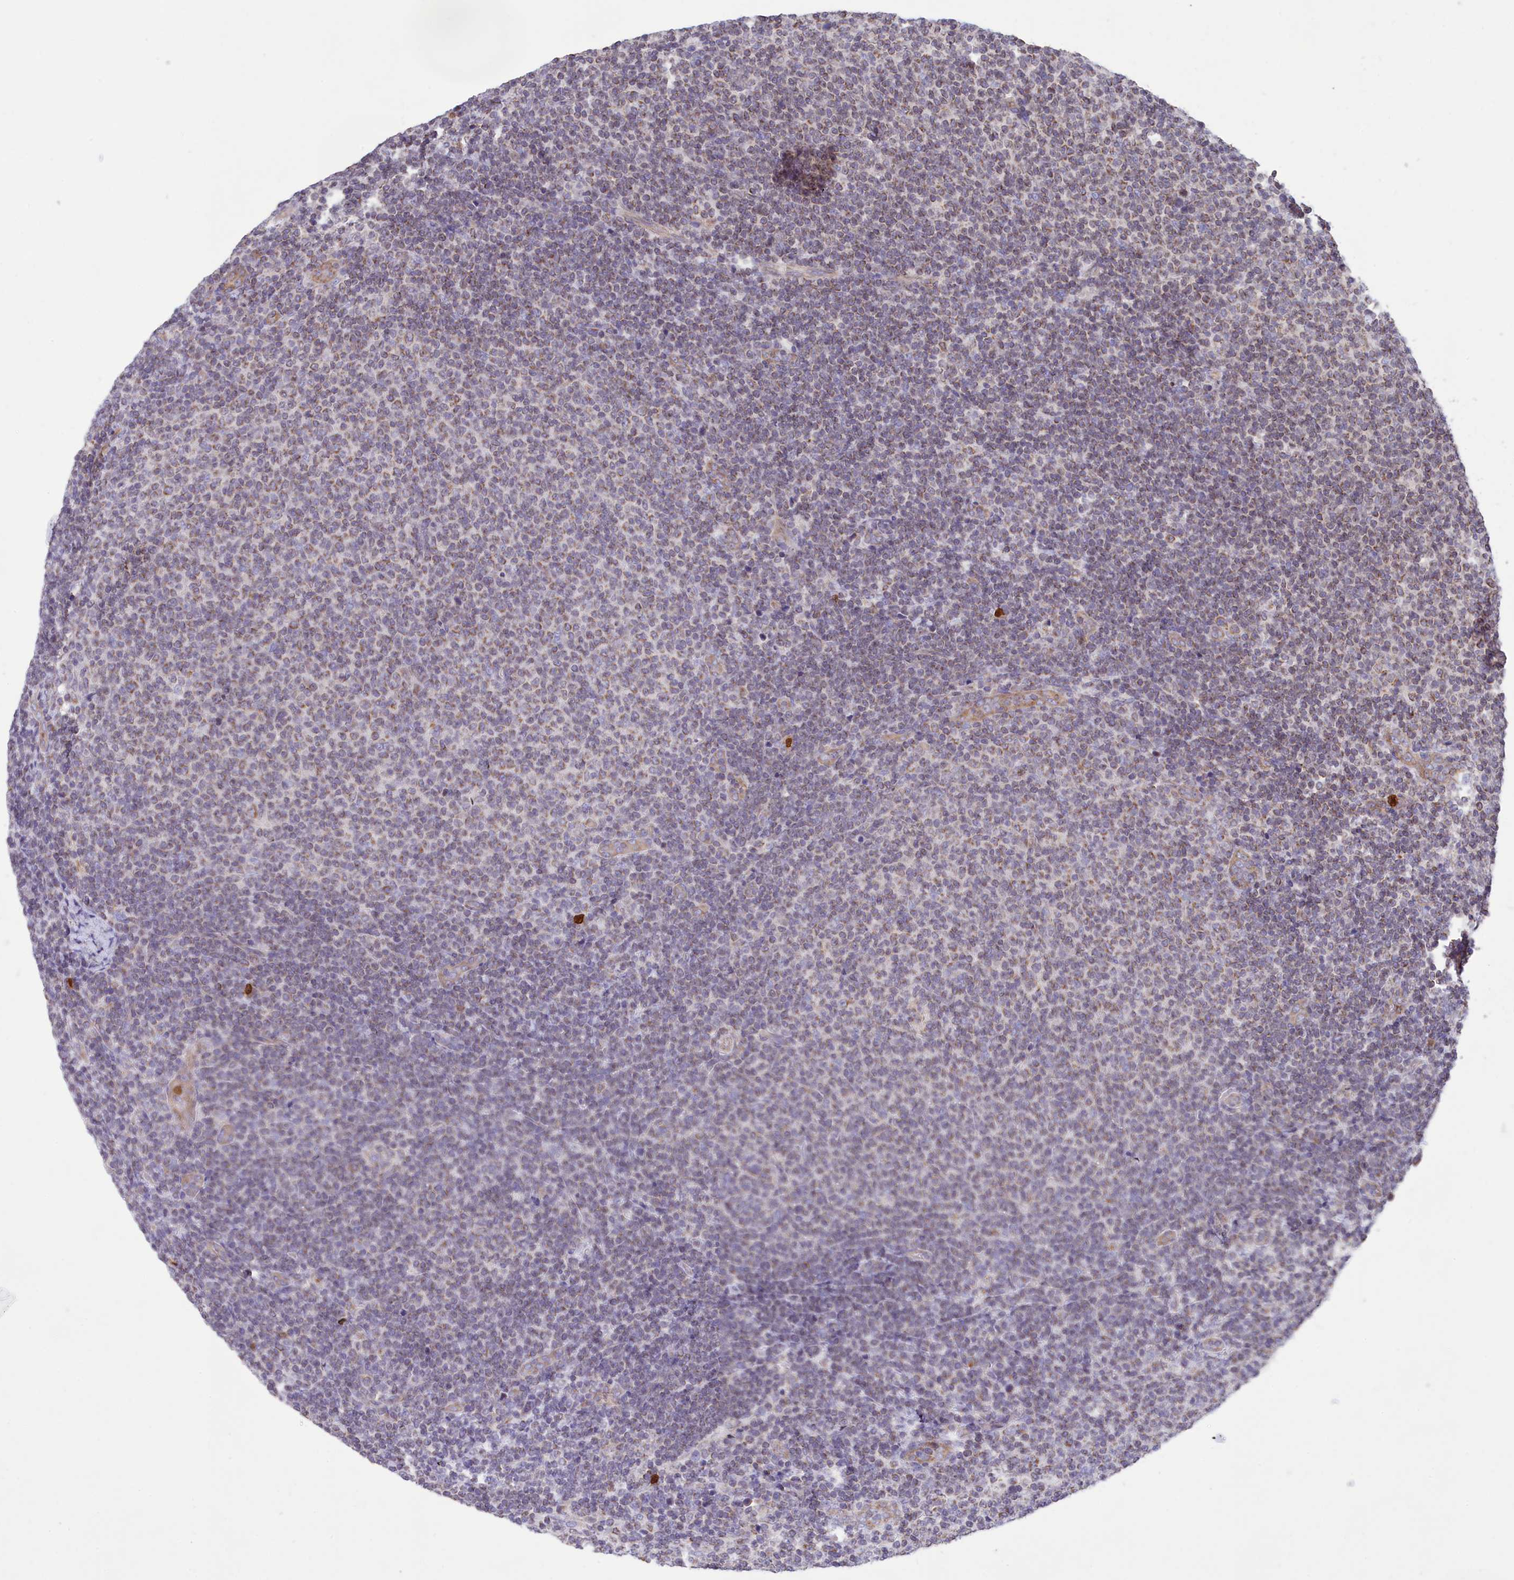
{"staining": {"intensity": "weak", "quantity": "25%-75%", "location": "cytoplasmic/membranous"}, "tissue": "lymphoma", "cell_type": "Tumor cells", "image_type": "cancer", "snomed": [{"axis": "morphology", "description": "Malignant lymphoma, non-Hodgkin's type, Low grade"}, {"axis": "topography", "description": "Lymph node"}], "caption": "Human lymphoma stained for a protein (brown) reveals weak cytoplasmic/membranous positive staining in approximately 25%-75% of tumor cells.", "gene": "PKHD1L1", "patient": {"sex": "male", "age": 66}}